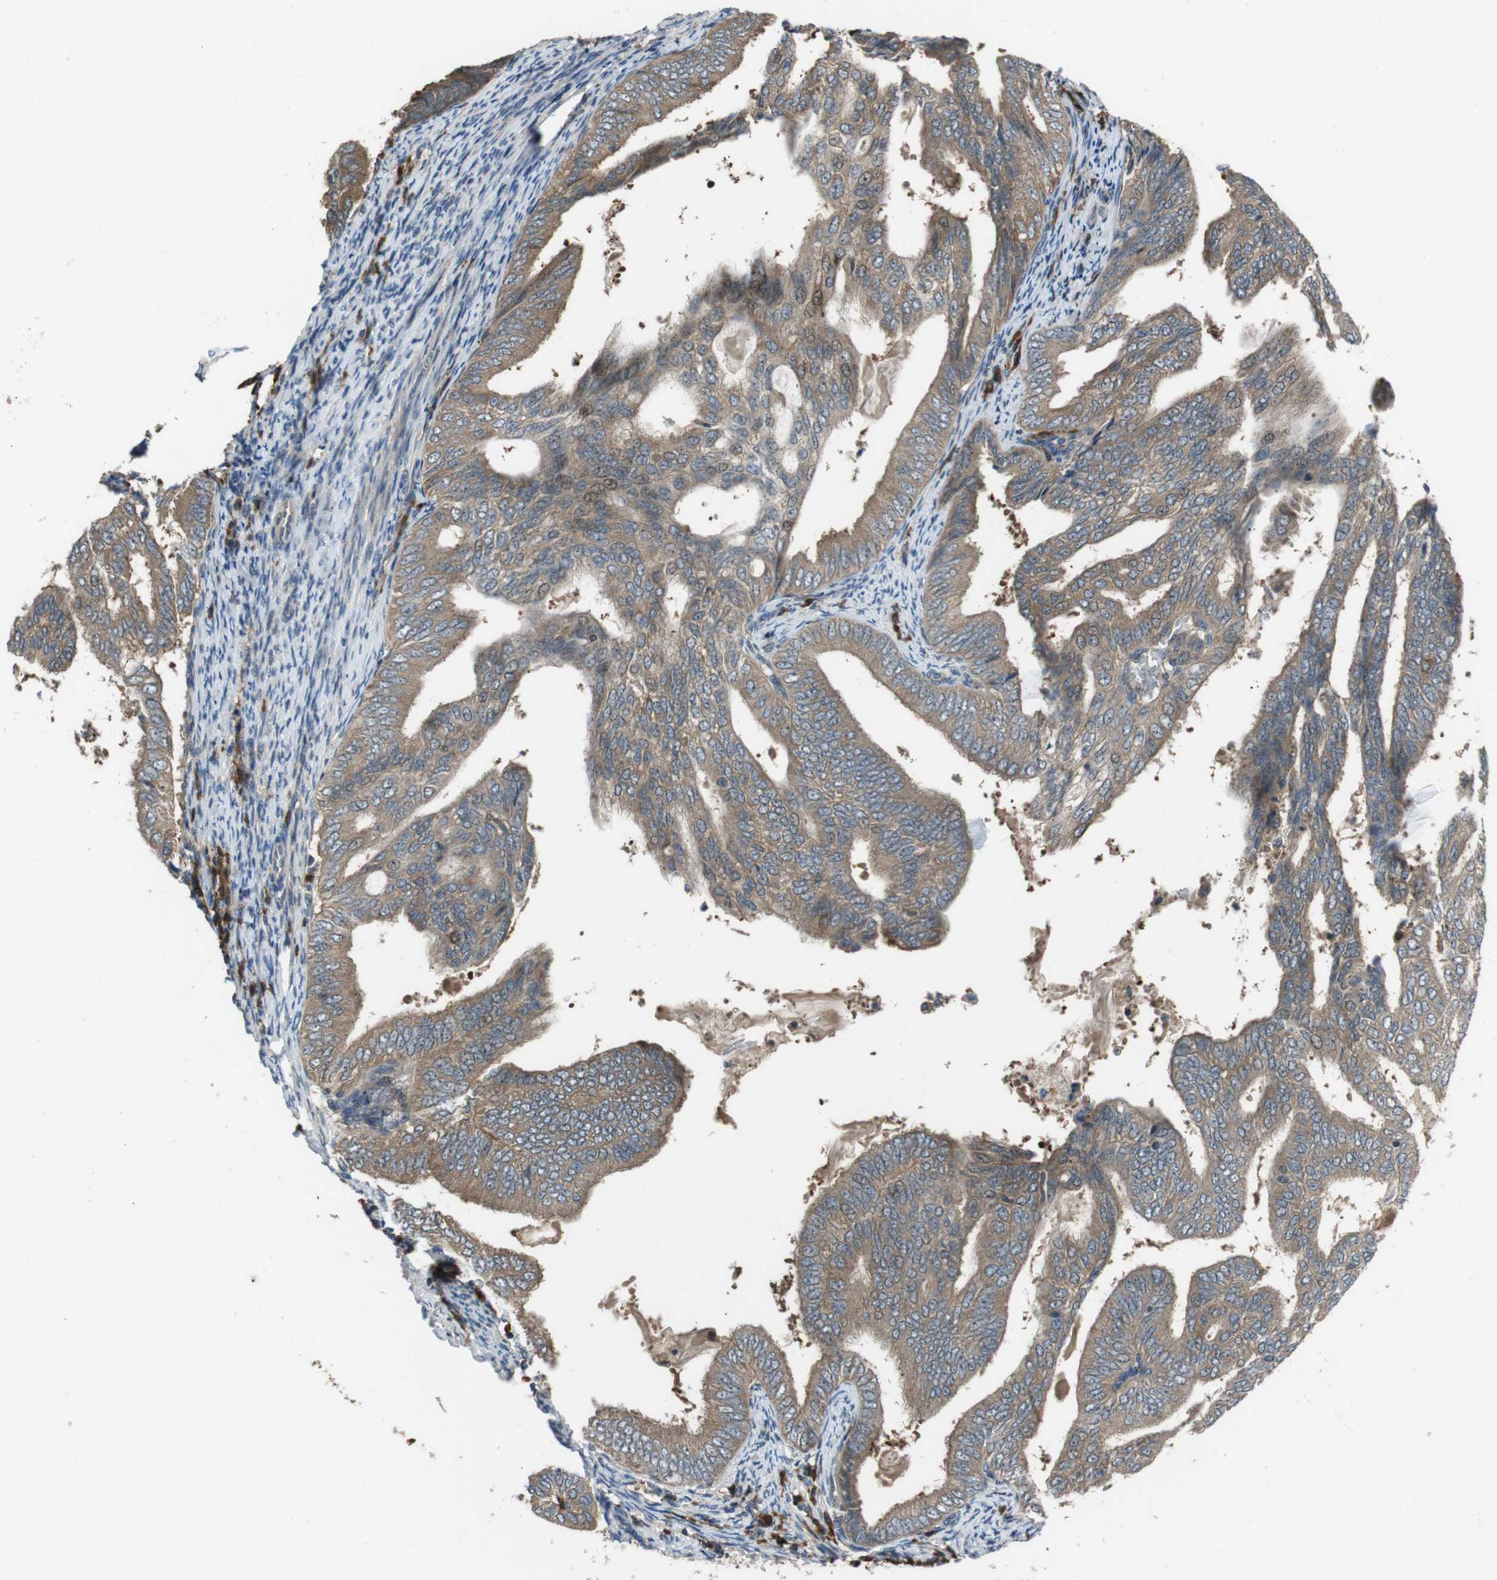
{"staining": {"intensity": "moderate", "quantity": ">75%", "location": "cytoplasmic/membranous"}, "tissue": "endometrial cancer", "cell_type": "Tumor cells", "image_type": "cancer", "snomed": [{"axis": "morphology", "description": "Adenocarcinoma, NOS"}, {"axis": "topography", "description": "Endometrium"}], "caption": "IHC of human endometrial adenocarcinoma shows medium levels of moderate cytoplasmic/membranous positivity in about >75% of tumor cells.", "gene": "SLC22A23", "patient": {"sex": "female", "age": 58}}